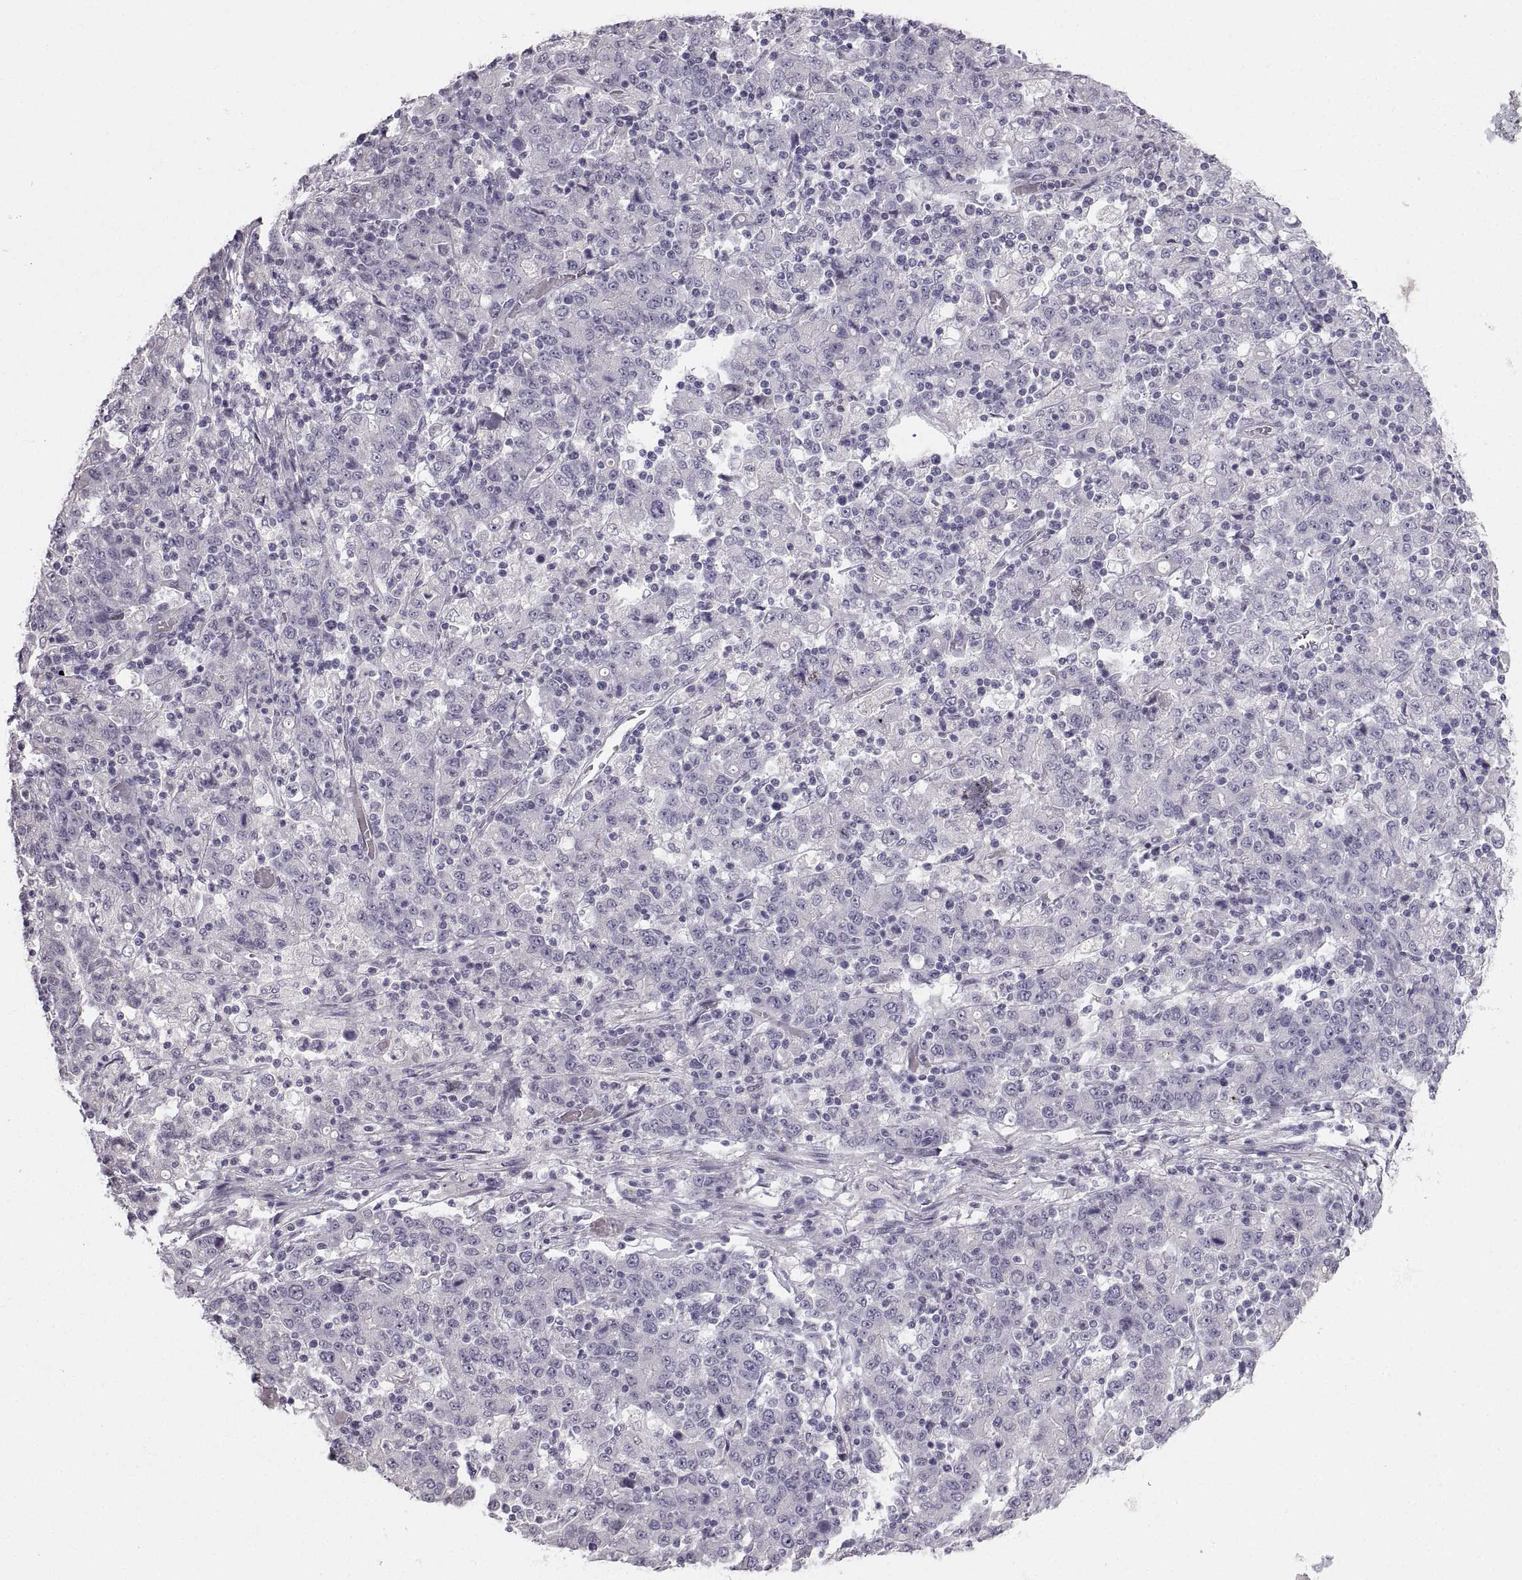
{"staining": {"intensity": "negative", "quantity": "none", "location": "none"}, "tissue": "stomach cancer", "cell_type": "Tumor cells", "image_type": "cancer", "snomed": [{"axis": "morphology", "description": "Adenocarcinoma, NOS"}, {"axis": "topography", "description": "Stomach, upper"}], "caption": "The immunohistochemistry (IHC) photomicrograph has no significant positivity in tumor cells of stomach cancer (adenocarcinoma) tissue.", "gene": "ZNF185", "patient": {"sex": "male", "age": 69}}